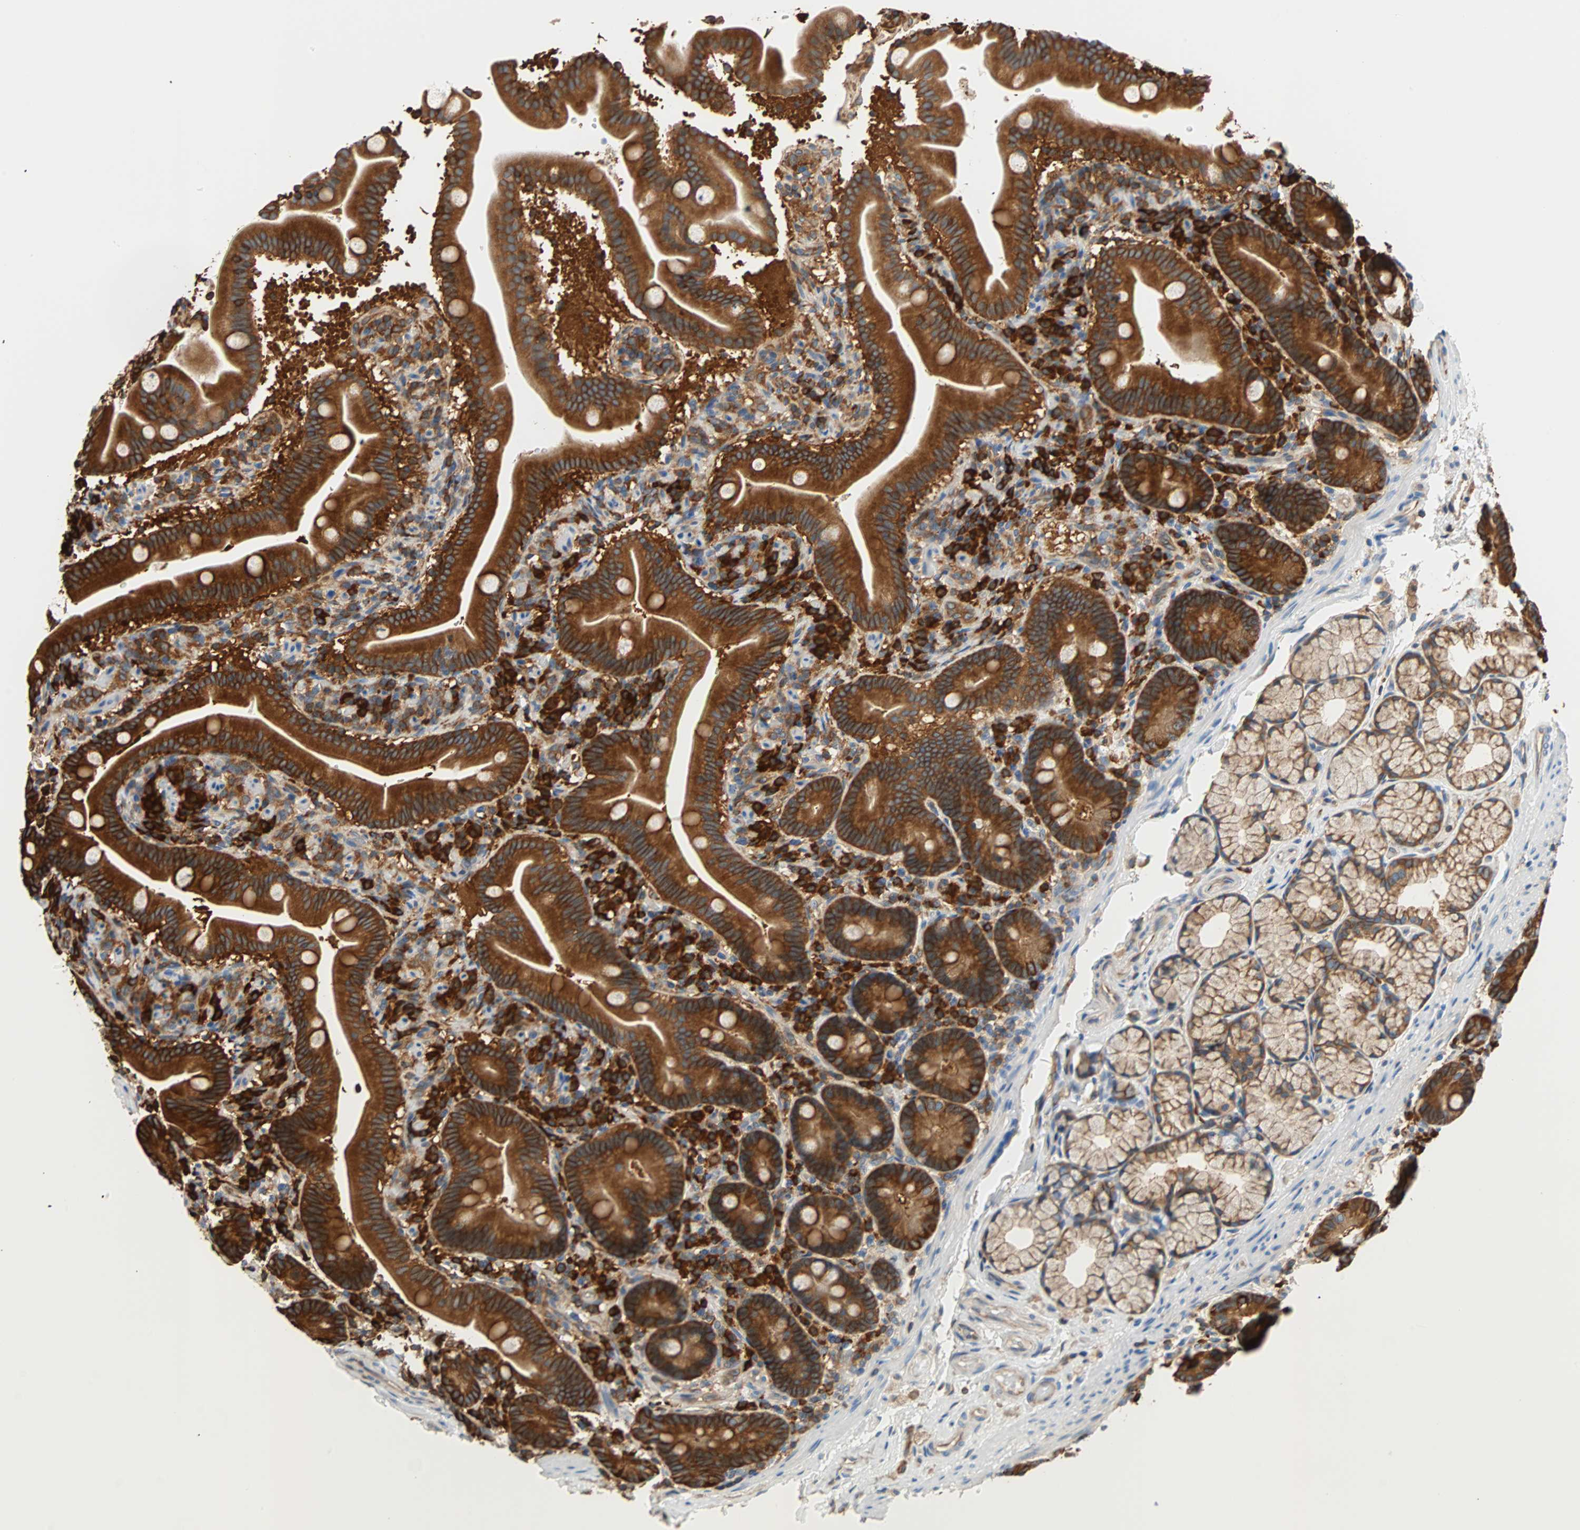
{"staining": {"intensity": "strong", "quantity": ">75%", "location": "cytoplasmic/membranous"}, "tissue": "duodenum", "cell_type": "Glandular cells", "image_type": "normal", "snomed": [{"axis": "morphology", "description": "Normal tissue, NOS"}, {"axis": "topography", "description": "Duodenum"}], "caption": "A high-resolution image shows immunohistochemistry (IHC) staining of normal duodenum, which reveals strong cytoplasmic/membranous staining in approximately >75% of glandular cells.", "gene": "EEF2", "patient": {"sex": "male", "age": 54}}